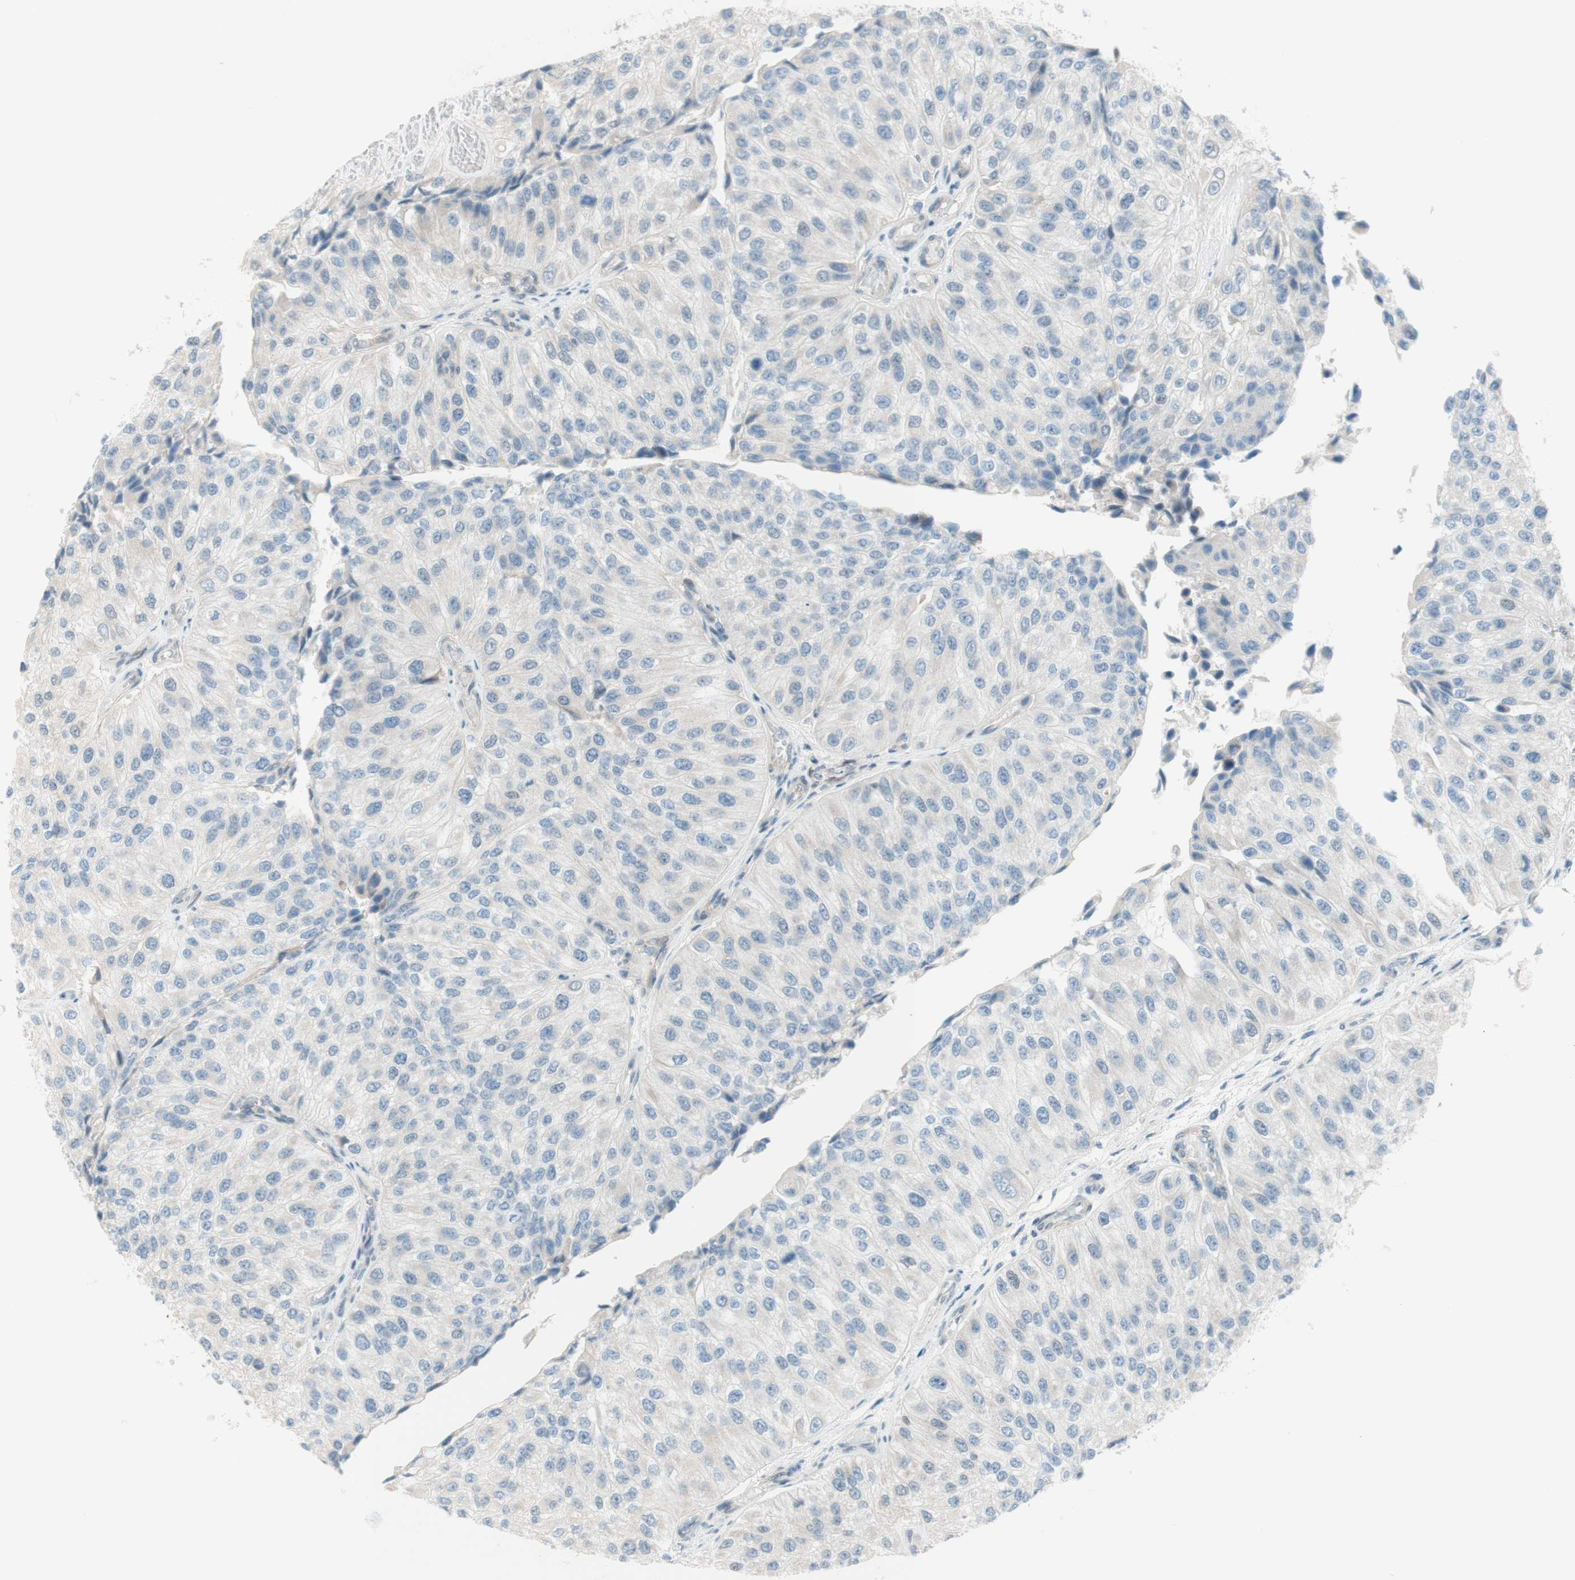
{"staining": {"intensity": "negative", "quantity": "none", "location": "none"}, "tissue": "urothelial cancer", "cell_type": "Tumor cells", "image_type": "cancer", "snomed": [{"axis": "morphology", "description": "Urothelial carcinoma, High grade"}, {"axis": "topography", "description": "Kidney"}, {"axis": "topography", "description": "Urinary bladder"}], "caption": "The image reveals no significant expression in tumor cells of high-grade urothelial carcinoma.", "gene": "JPH1", "patient": {"sex": "male", "age": 77}}